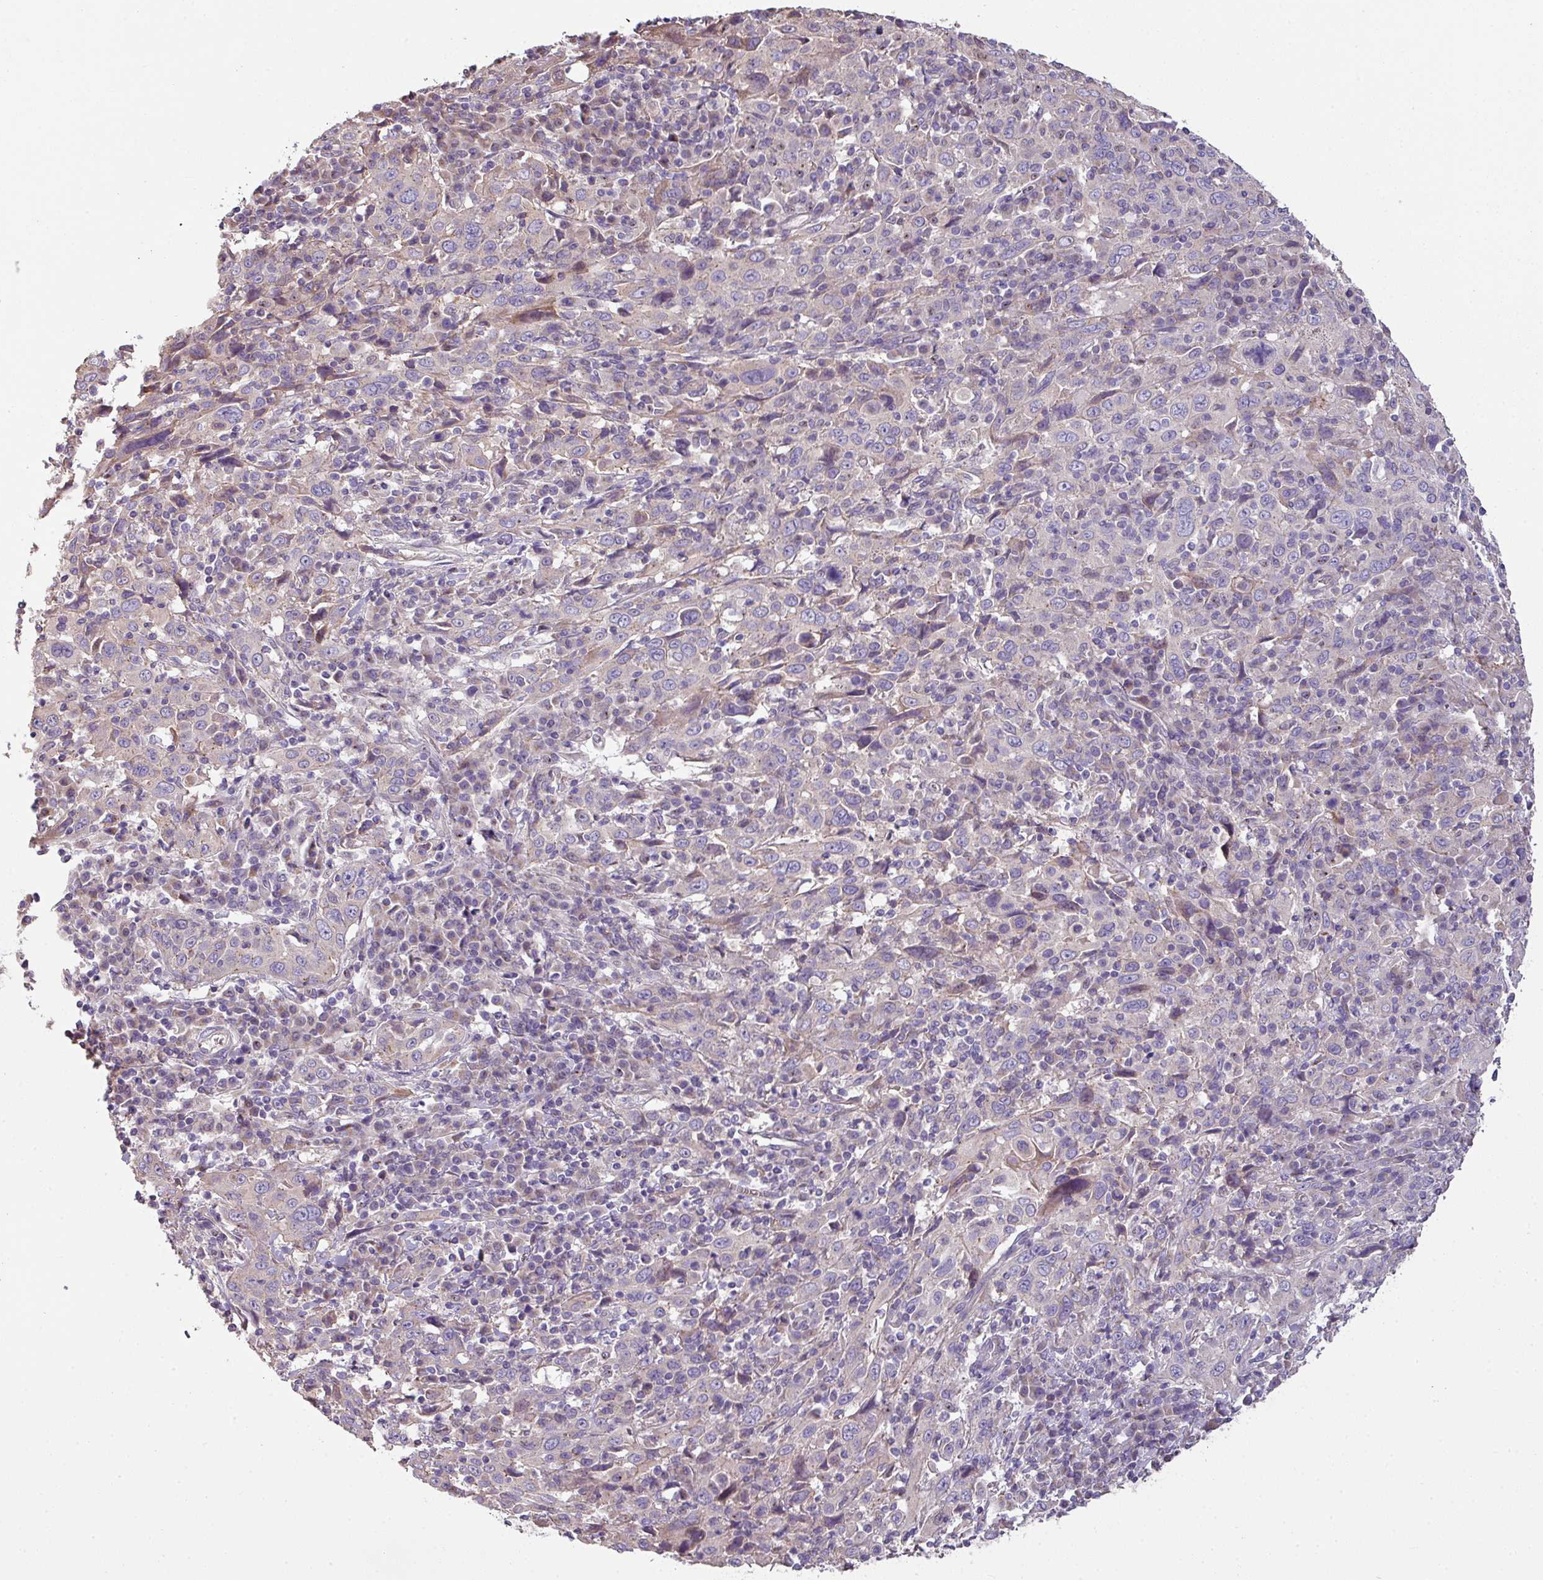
{"staining": {"intensity": "negative", "quantity": "none", "location": "none"}, "tissue": "cervical cancer", "cell_type": "Tumor cells", "image_type": "cancer", "snomed": [{"axis": "morphology", "description": "Squamous cell carcinoma, NOS"}, {"axis": "topography", "description": "Cervix"}], "caption": "Cervical cancer was stained to show a protein in brown. There is no significant expression in tumor cells.", "gene": "LRRC9", "patient": {"sex": "female", "age": 46}}